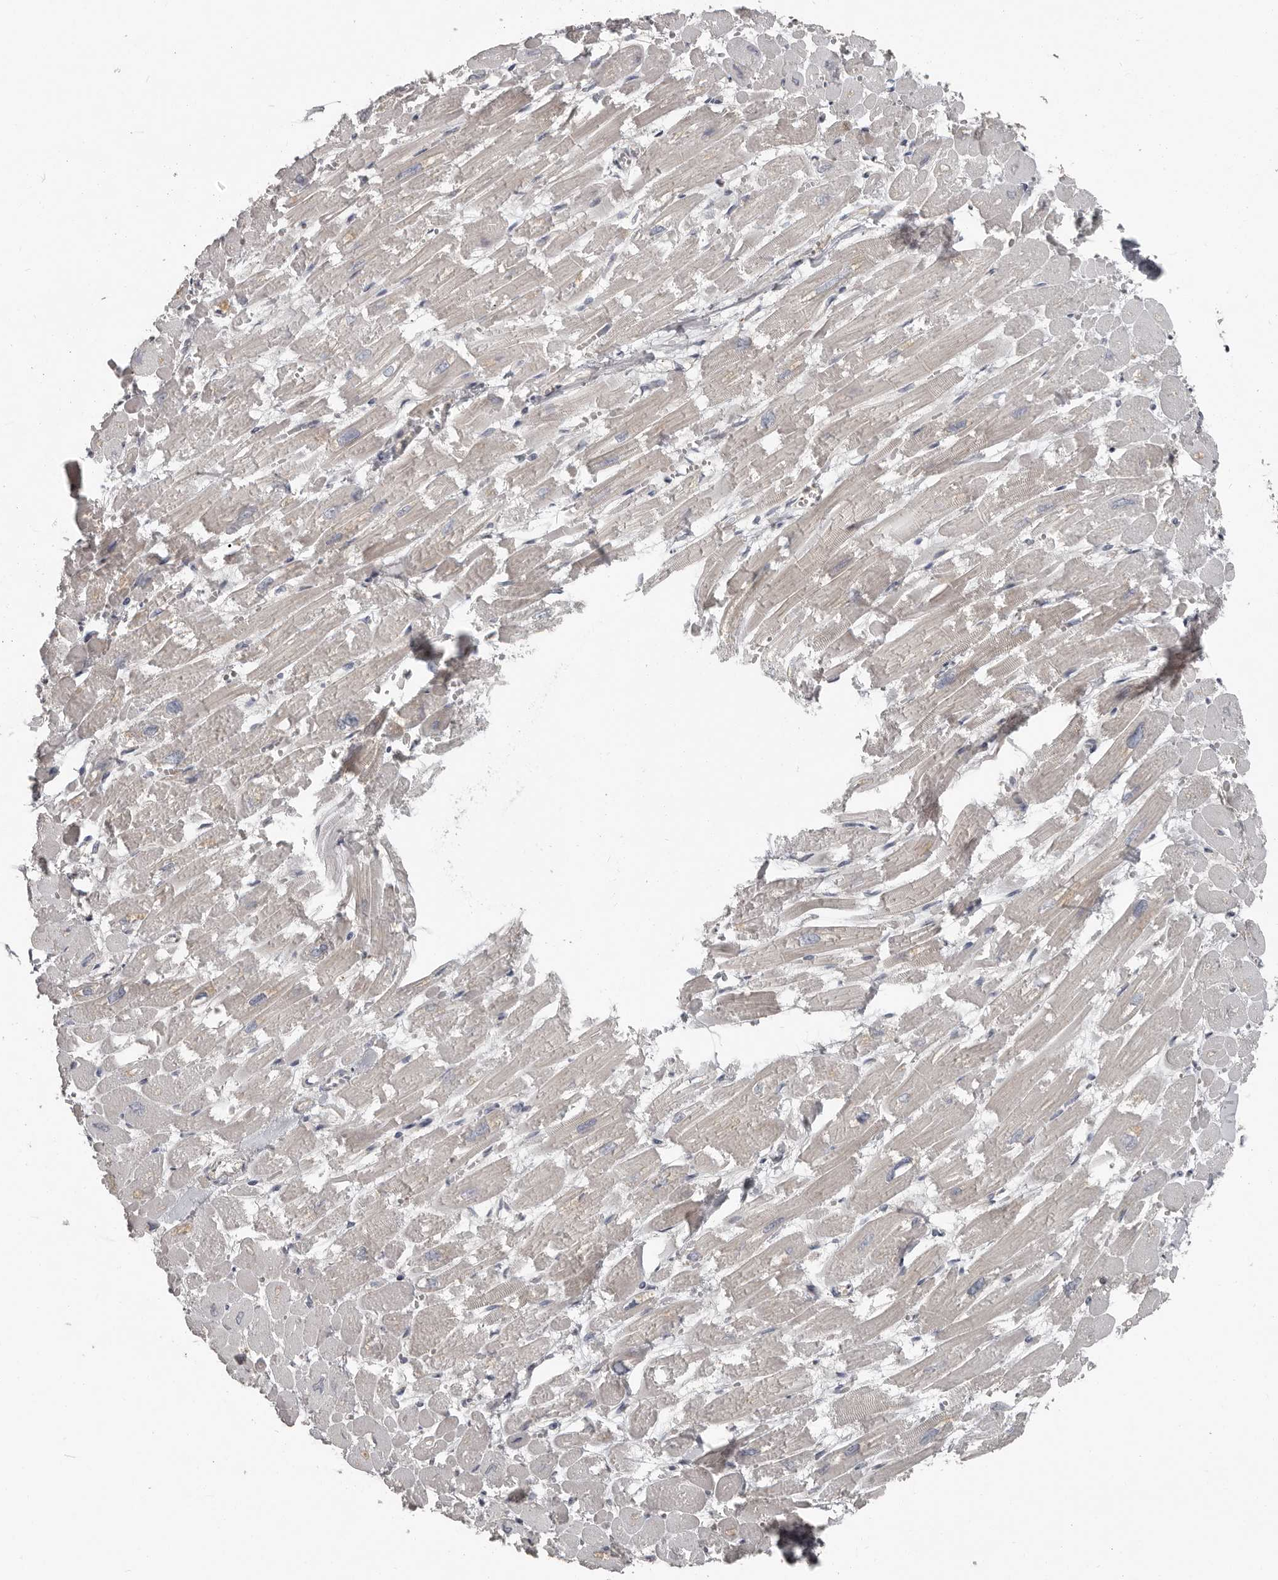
{"staining": {"intensity": "negative", "quantity": "none", "location": "none"}, "tissue": "heart muscle", "cell_type": "Cardiomyocytes", "image_type": "normal", "snomed": [{"axis": "morphology", "description": "Normal tissue, NOS"}, {"axis": "topography", "description": "Heart"}], "caption": "Protein analysis of benign heart muscle displays no significant staining in cardiomyocytes.", "gene": "CA6", "patient": {"sex": "male", "age": 54}}